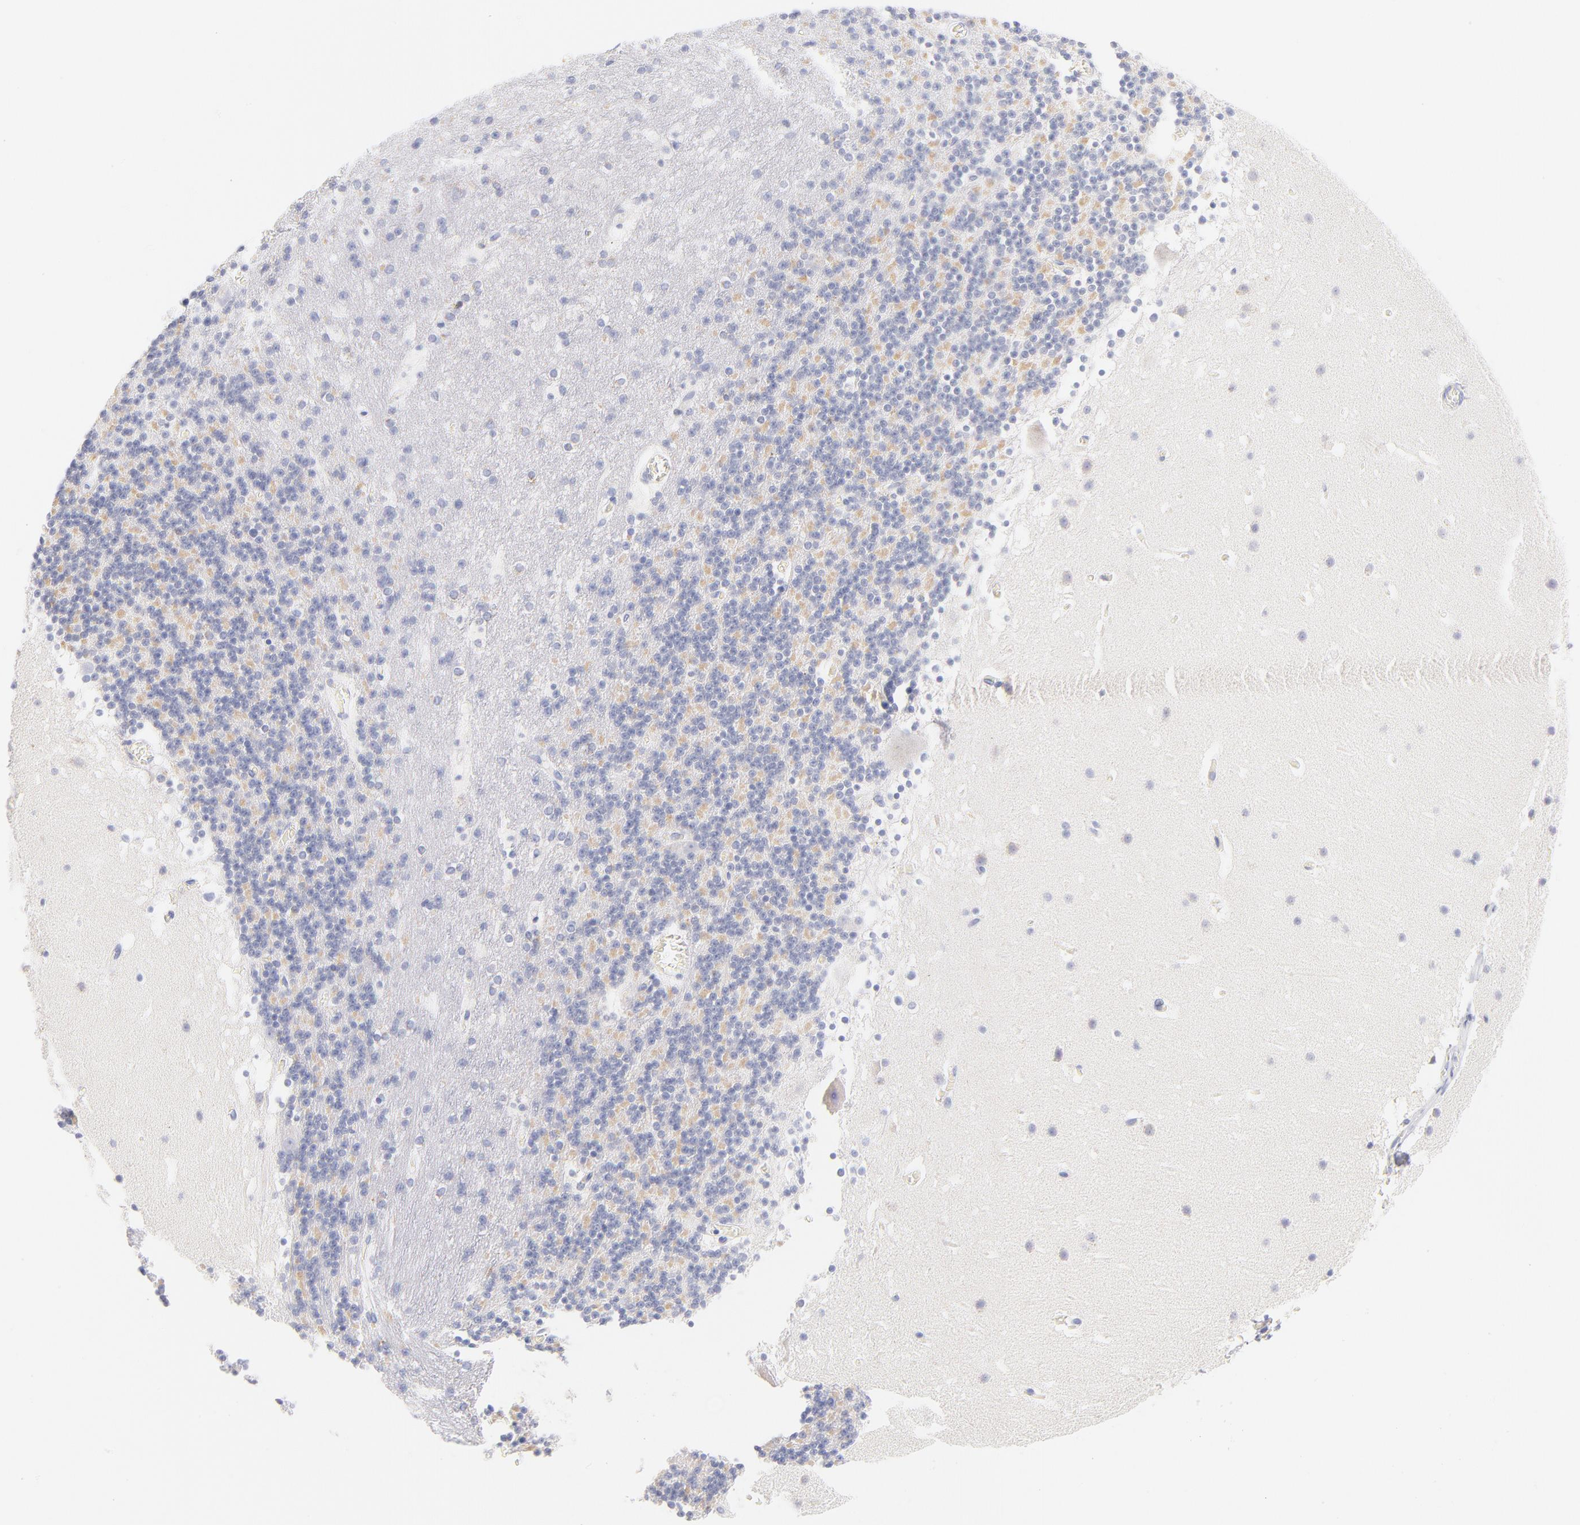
{"staining": {"intensity": "weak", "quantity": ">75%", "location": "cytoplasmic/membranous"}, "tissue": "cerebellum", "cell_type": "Cells in granular layer", "image_type": "normal", "snomed": [{"axis": "morphology", "description": "Normal tissue, NOS"}, {"axis": "topography", "description": "Cerebellum"}], "caption": "A high-resolution micrograph shows immunohistochemistry staining of normal cerebellum, which exhibits weak cytoplasmic/membranous positivity in approximately >75% of cells in granular layer.", "gene": "AIFM1", "patient": {"sex": "male", "age": 45}}